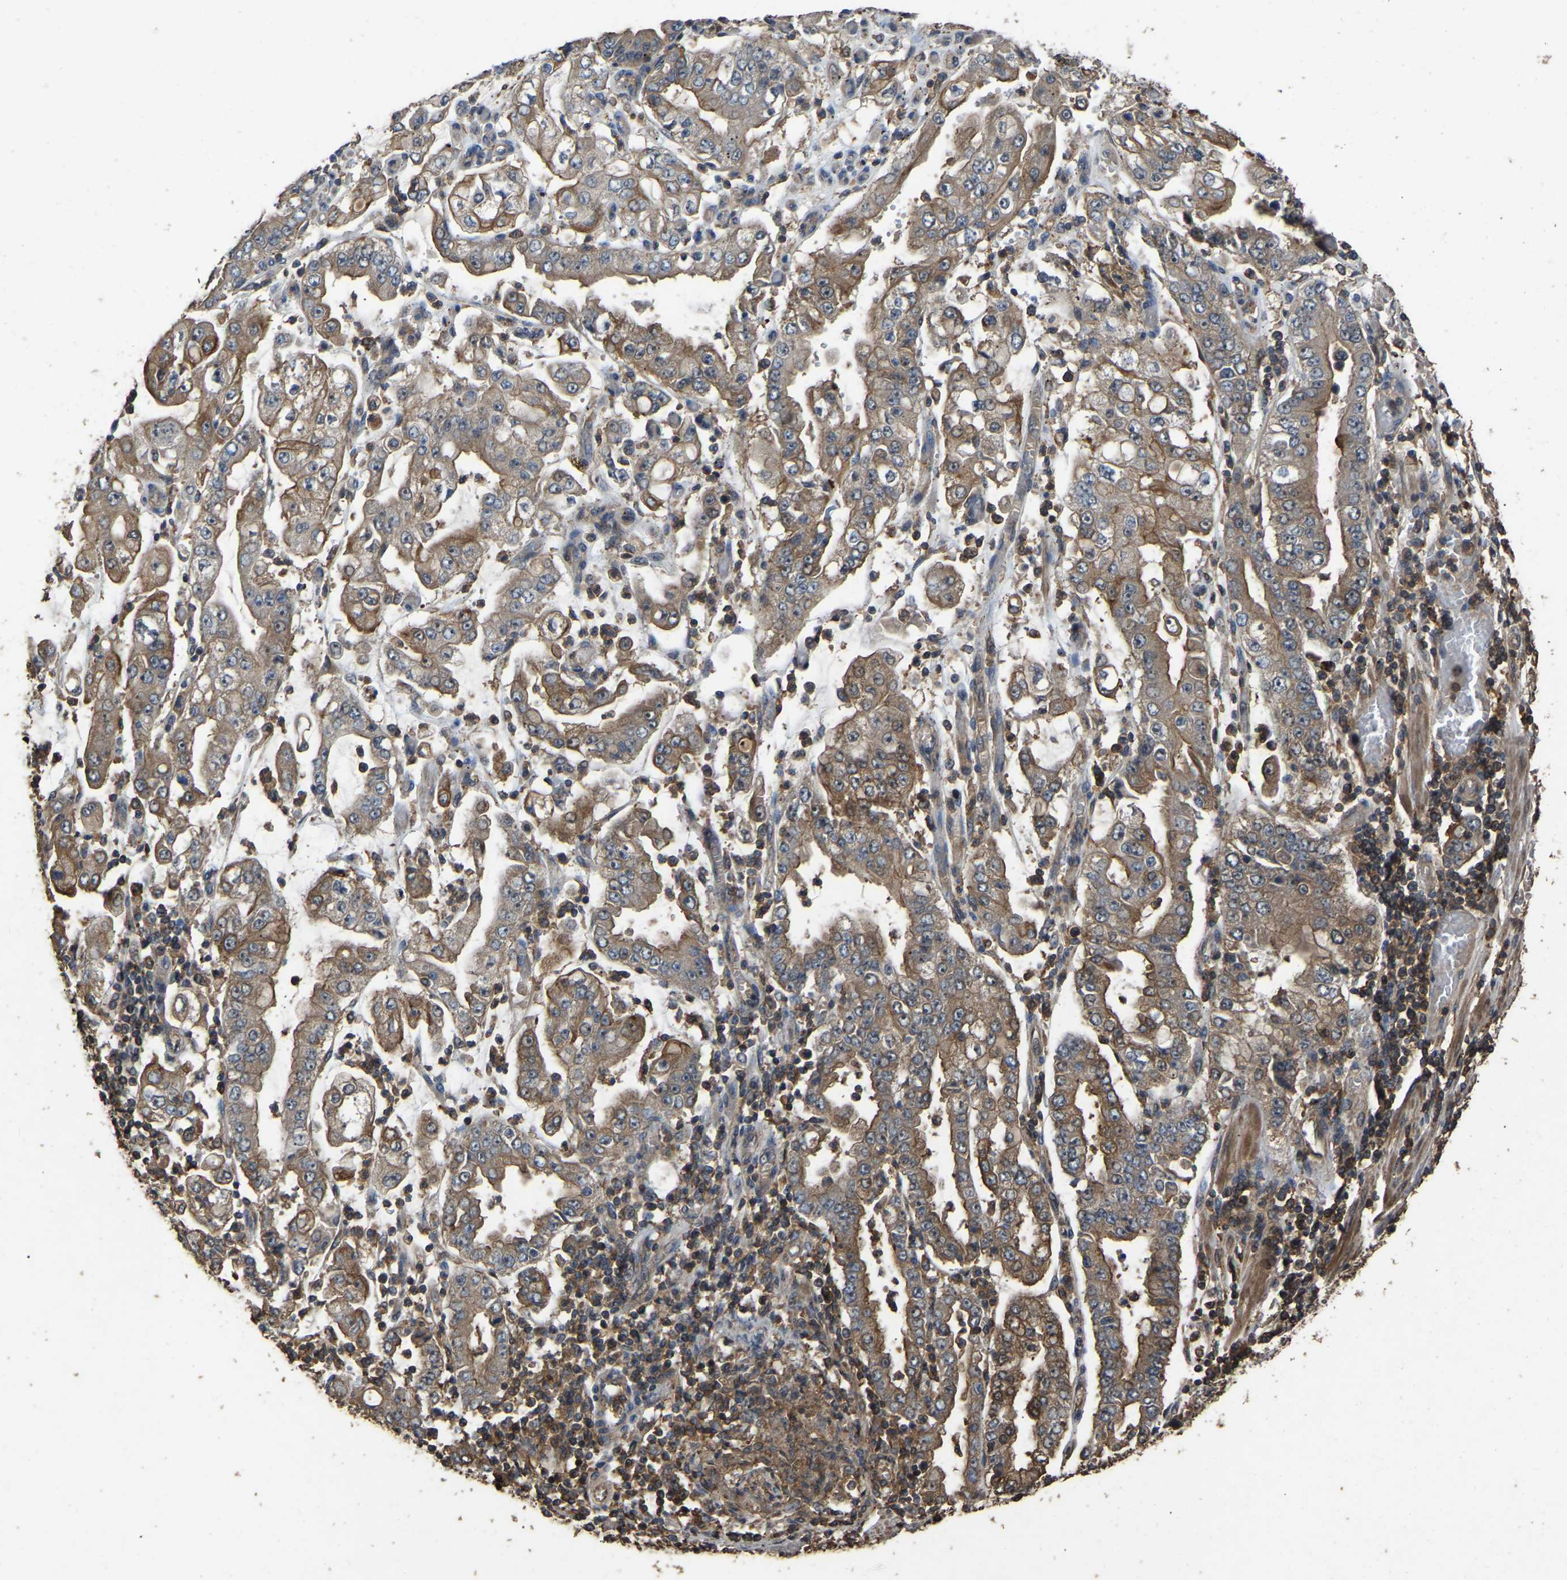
{"staining": {"intensity": "moderate", "quantity": ">75%", "location": "cytoplasmic/membranous"}, "tissue": "stomach cancer", "cell_type": "Tumor cells", "image_type": "cancer", "snomed": [{"axis": "morphology", "description": "Adenocarcinoma, NOS"}, {"axis": "topography", "description": "Stomach"}], "caption": "Adenocarcinoma (stomach) stained with a brown dye reveals moderate cytoplasmic/membranous positive staining in about >75% of tumor cells.", "gene": "FHIT", "patient": {"sex": "male", "age": 76}}